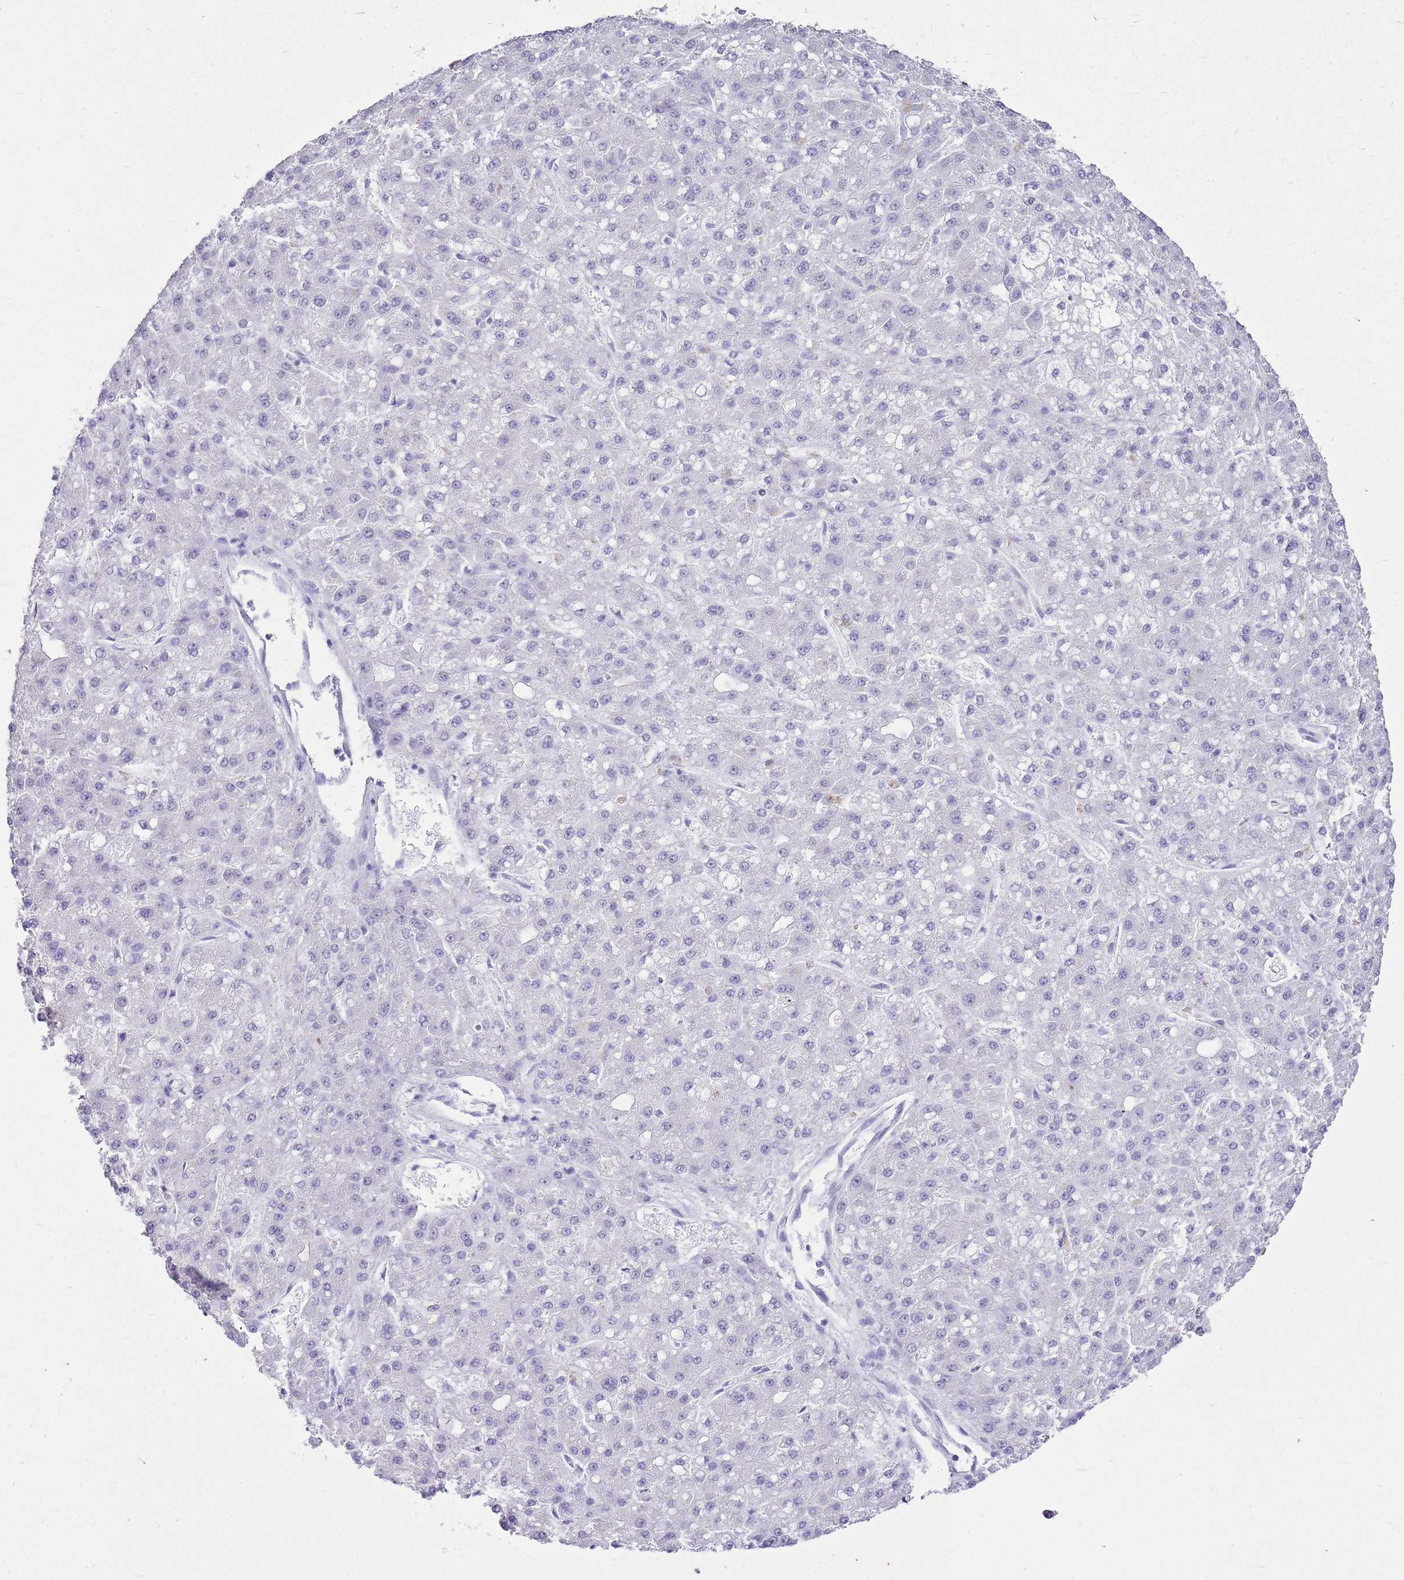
{"staining": {"intensity": "negative", "quantity": "none", "location": "none"}, "tissue": "liver cancer", "cell_type": "Tumor cells", "image_type": "cancer", "snomed": [{"axis": "morphology", "description": "Carcinoma, Hepatocellular, NOS"}, {"axis": "topography", "description": "Liver"}], "caption": "DAB (3,3'-diaminobenzidine) immunohistochemical staining of liver hepatocellular carcinoma shows no significant expression in tumor cells.", "gene": "CA8", "patient": {"sex": "male", "age": 67}}